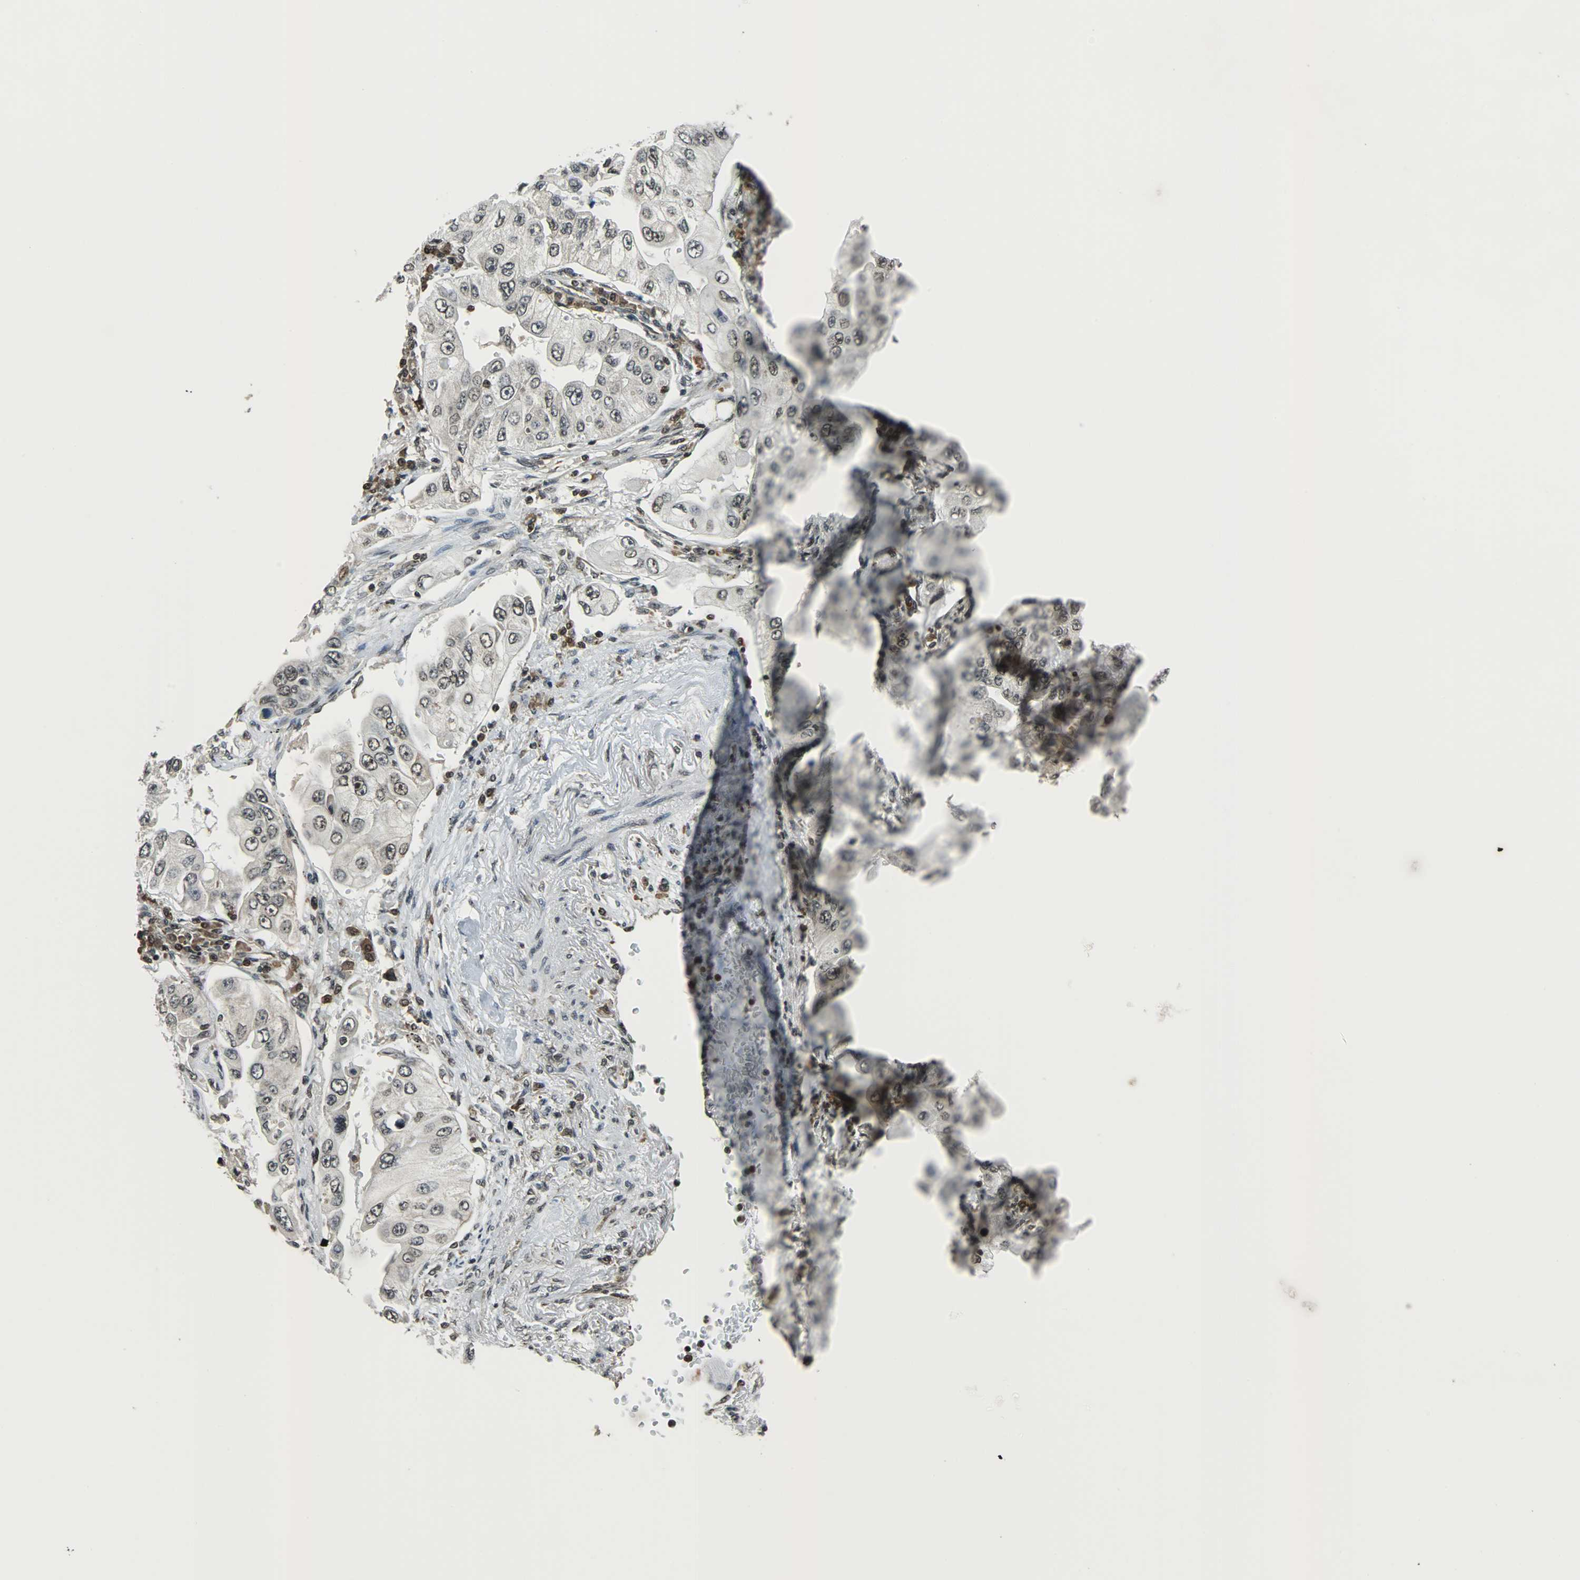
{"staining": {"intensity": "weak", "quantity": ">75%", "location": "nuclear"}, "tissue": "lung cancer", "cell_type": "Tumor cells", "image_type": "cancer", "snomed": [{"axis": "morphology", "description": "Adenocarcinoma, NOS"}, {"axis": "topography", "description": "Lung"}], "caption": "A brown stain highlights weak nuclear expression of a protein in lung cancer tumor cells.", "gene": "REST", "patient": {"sex": "male", "age": 84}}